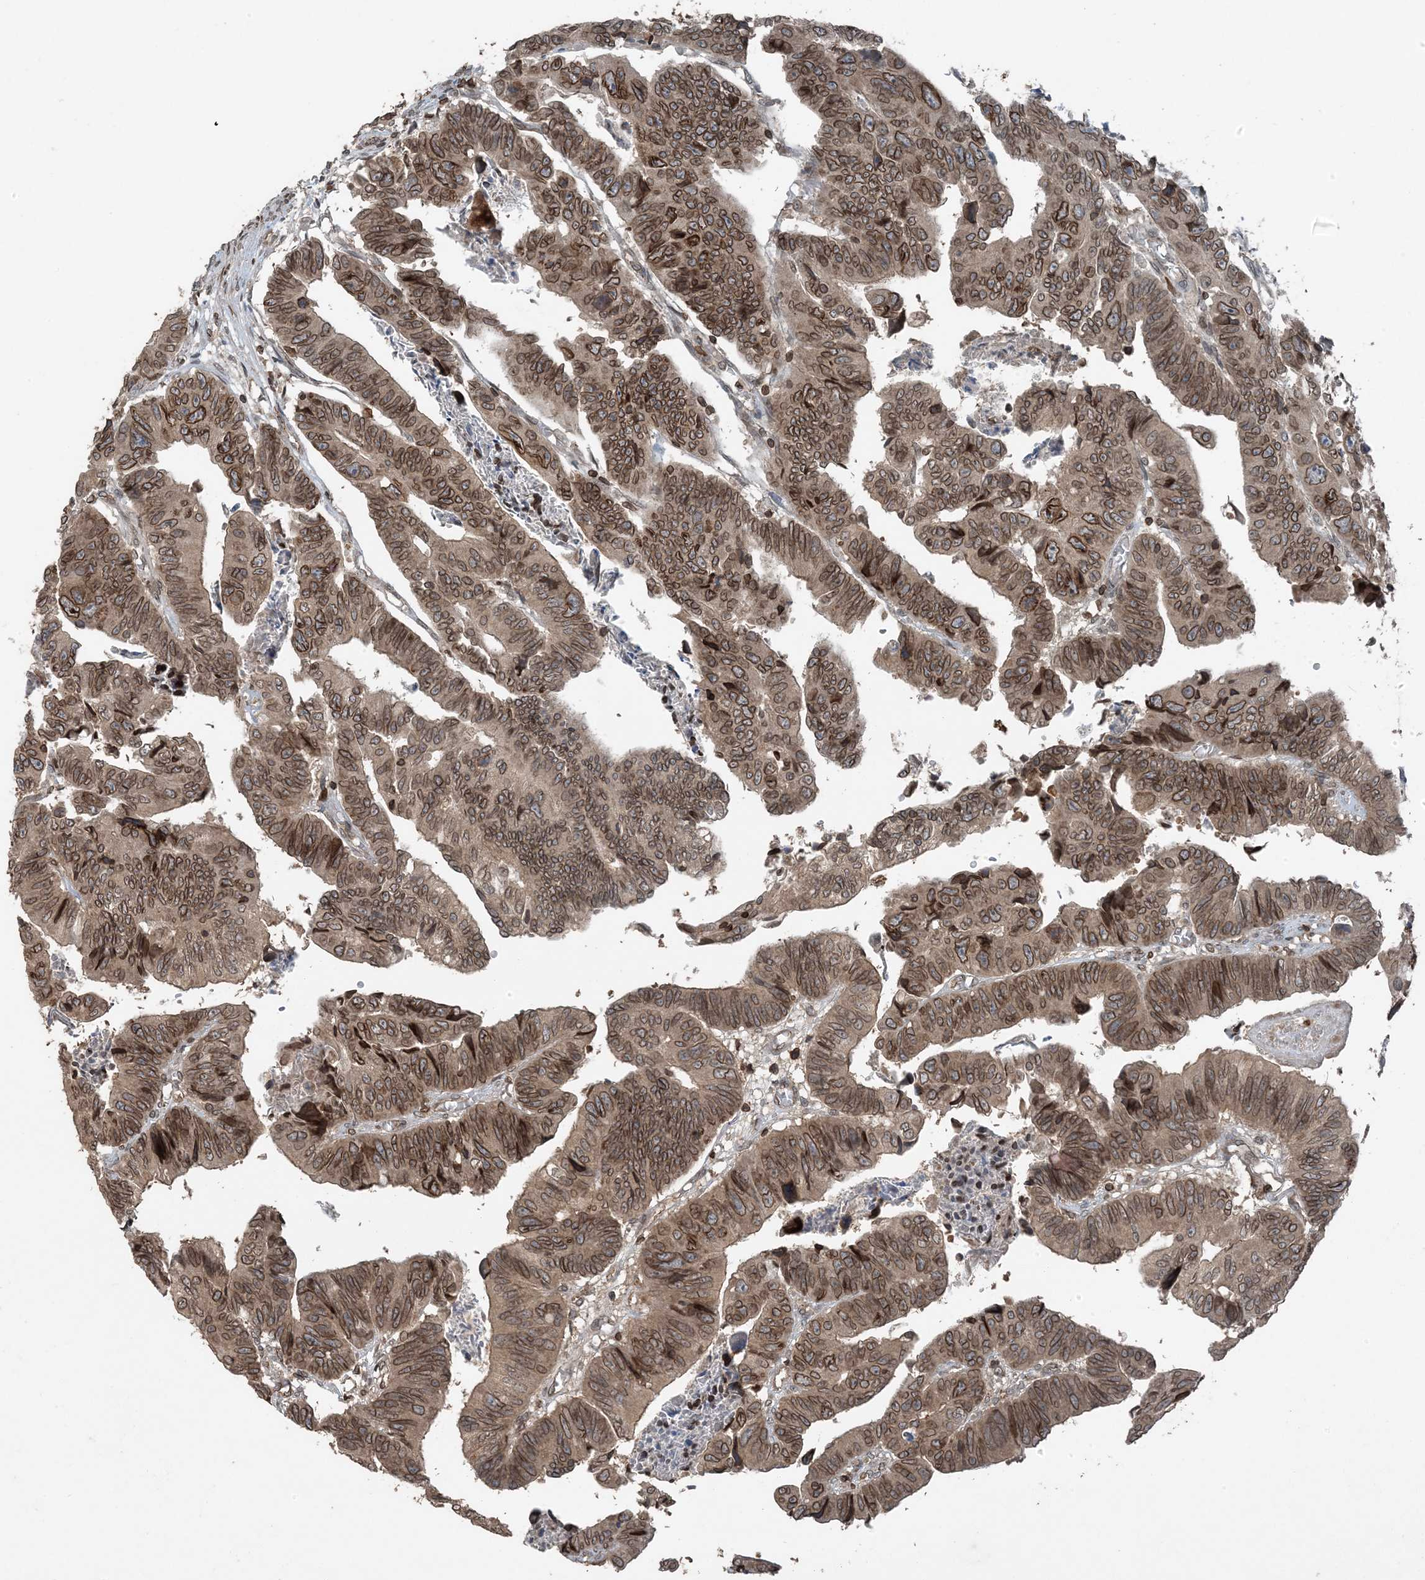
{"staining": {"intensity": "strong", "quantity": ">75%", "location": "cytoplasmic/membranous,nuclear"}, "tissue": "colorectal cancer", "cell_type": "Tumor cells", "image_type": "cancer", "snomed": [{"axis": "morphology", "description": "Adenocarcinoma, NOS"}, {"axis": "topography", "description": "Rectum"}], "caption": "DAB (3,3'-diaminobenzidine) immunohistochemical staining of colorectal cancer demonstrates strong cytoplasmic/membranous and nuclear protein positivity in about >75% of tumor cells. (brown staining indicates protein expression, while blue staining denotes nuclei).", "gene": "ZFAND2B", "patient": {"sex": "female", "age": 65}}